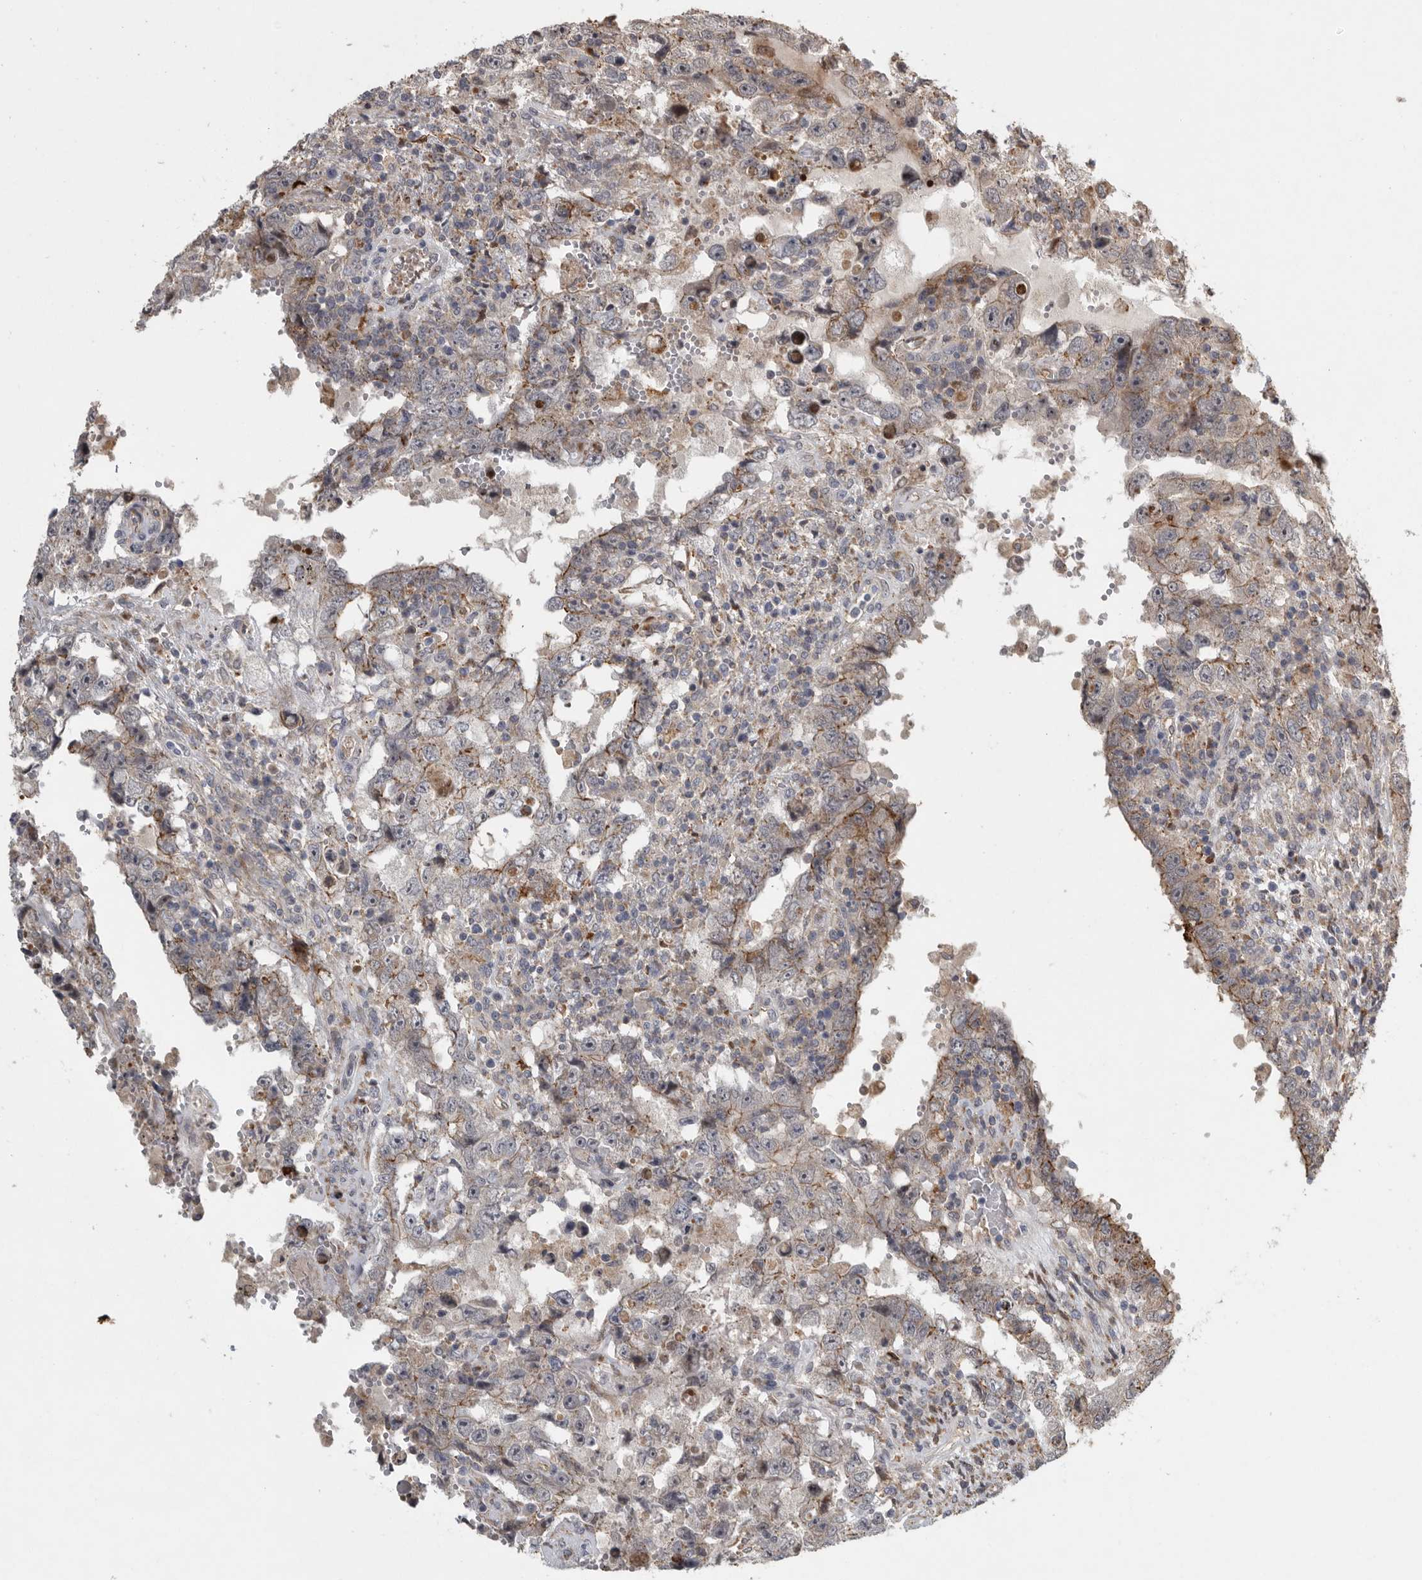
{"staining": {"intensity": "moderate", "quantity": "25%-75%", "location": "cytoplasmic/membranous"}, "tissue": "testis cancer", "cell_type": "Tumor cells", "image_type": "cancer", "snomed": [{"axis": "morphology", "description": "Carcinoma, Embryonal, NOS"}, {"axis": "topography", "description": "Testis"}], "caption": "Moderate cytoplasmic/membranous staining is appreciated in approximately 25%-75% of tumor cells in testis embryonal carcinoma.", "gene": "MPDZ", "patient": {"sex": "male", "age": 26}}